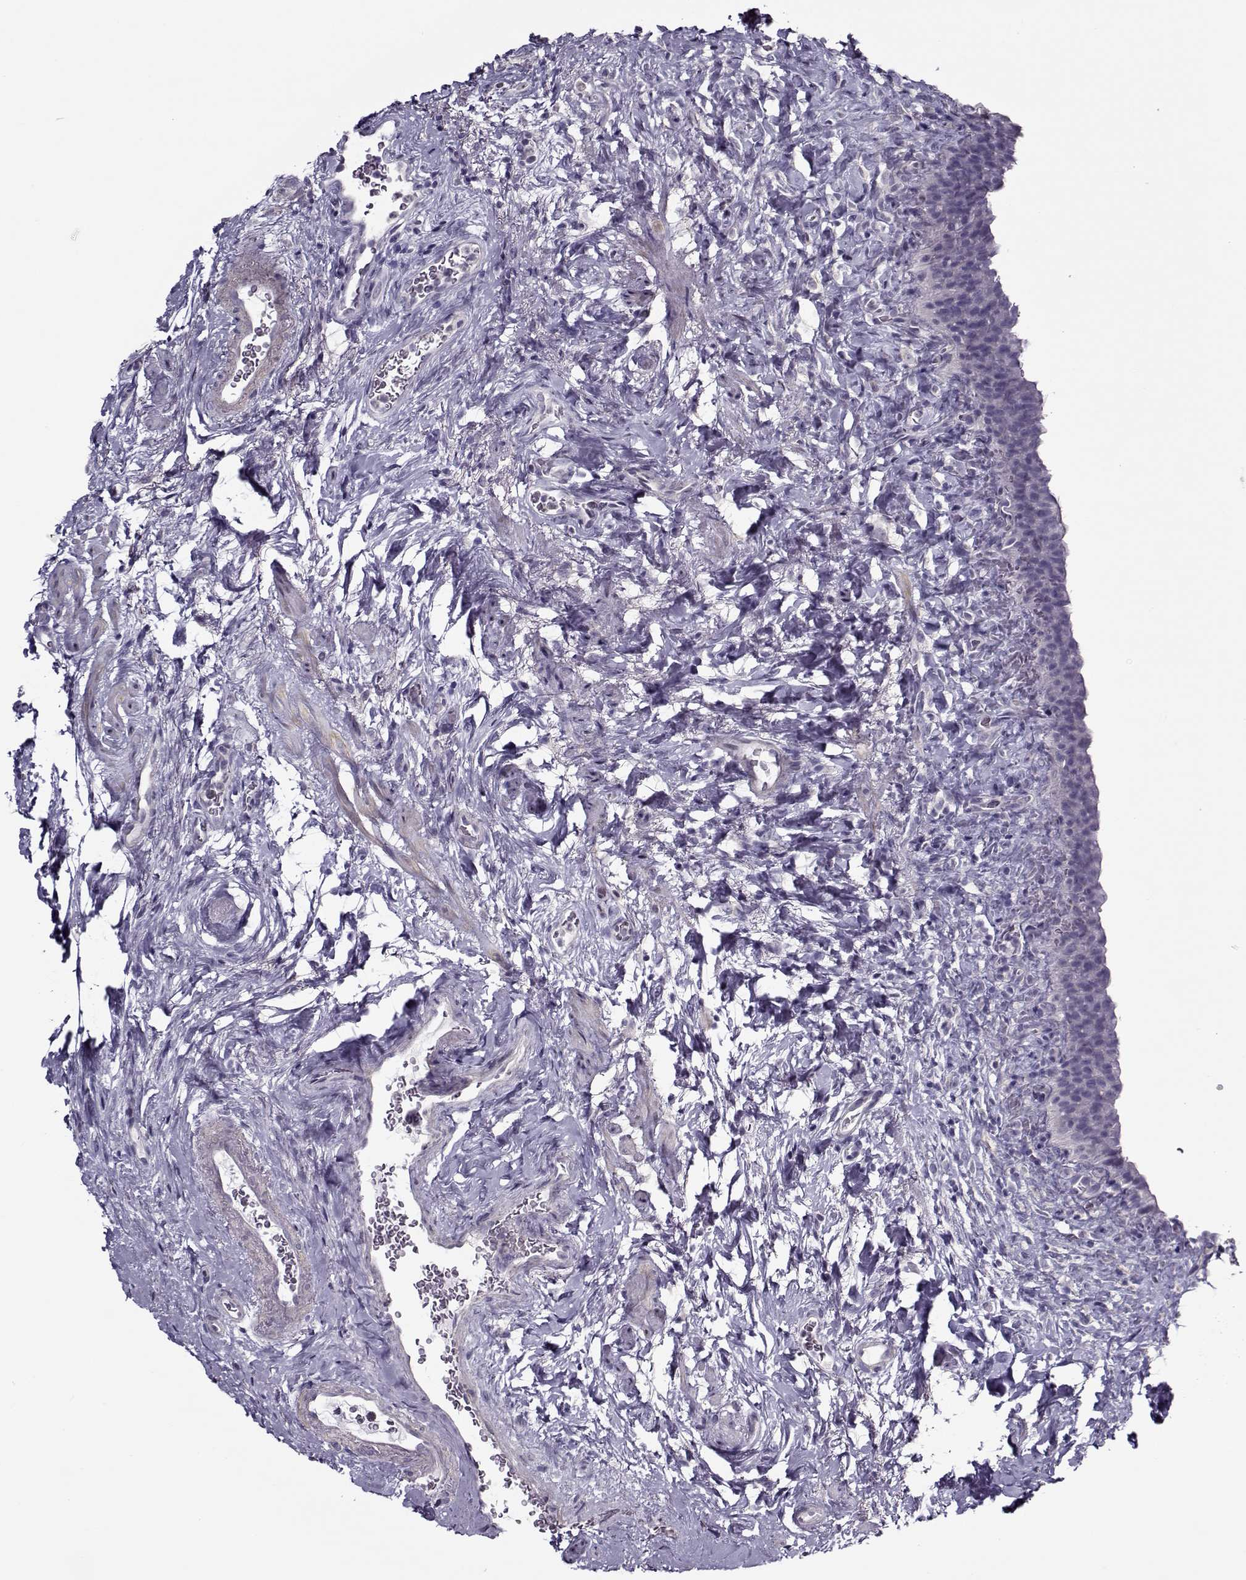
{"staining": {"intensity": "negative", "quantity": "none", "location": "none"}, "tissue": "urinary bladder", "cell_type": "Urothelial cells", "image_type": "normal", "snomed": [{"axis": "morphology", "description": "Normal tissue, NOS"}, {"axis": "topography", "description": "Urinary bladder"}], "caption": "This is an immunohistochemistry (IHC) image of benign urinary bladder. There is no expression in urothelial cells.", "gene": "CIBAR1", "patient": {"sex": "male", "age": 76}}